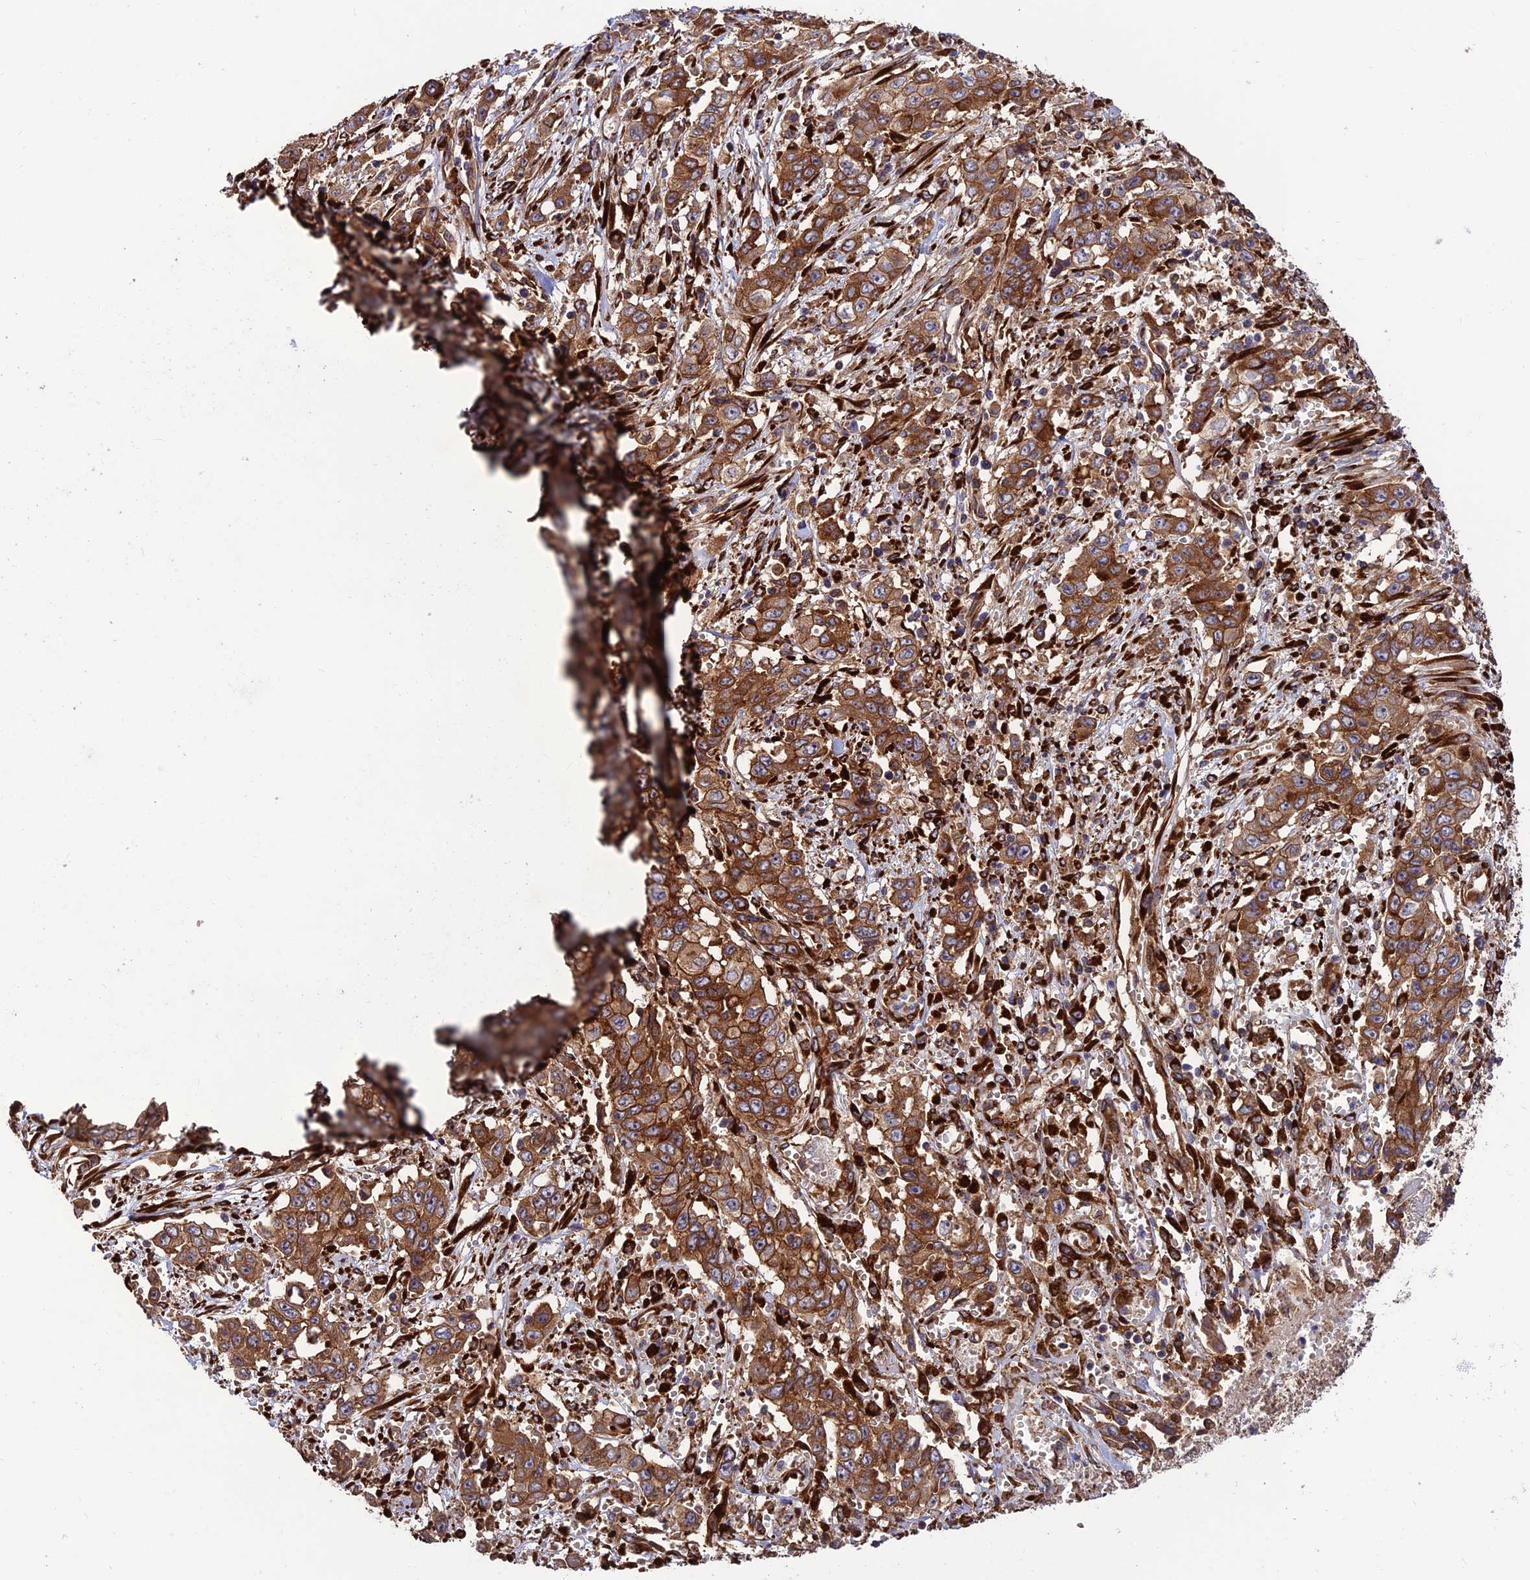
{"staining": {"intensity": "moderate", "quantity": ">75%", "location": "cytoplasmic/membranous"}, "tissue": "stomach cancer", "cell_type": "Tumor cells", "image_type": "cancer", "snomed": [{"axis": "morphology", "description": "Normal tissue, NOS"}, {"axis": "morphology", "description": "Adenocarcinoma, NOS"}, {"axis": "topography", "description": "Stomach"}], "caption": "Approximately >75% of tumor cells in human stomach adenocarcinoma exhibit moderate cytoplasmic/membranous protein expression as visualized by brown immunohistochemical staining.", "gene": "CRTAP", "patient": {"sex": "female", "age": 64}}